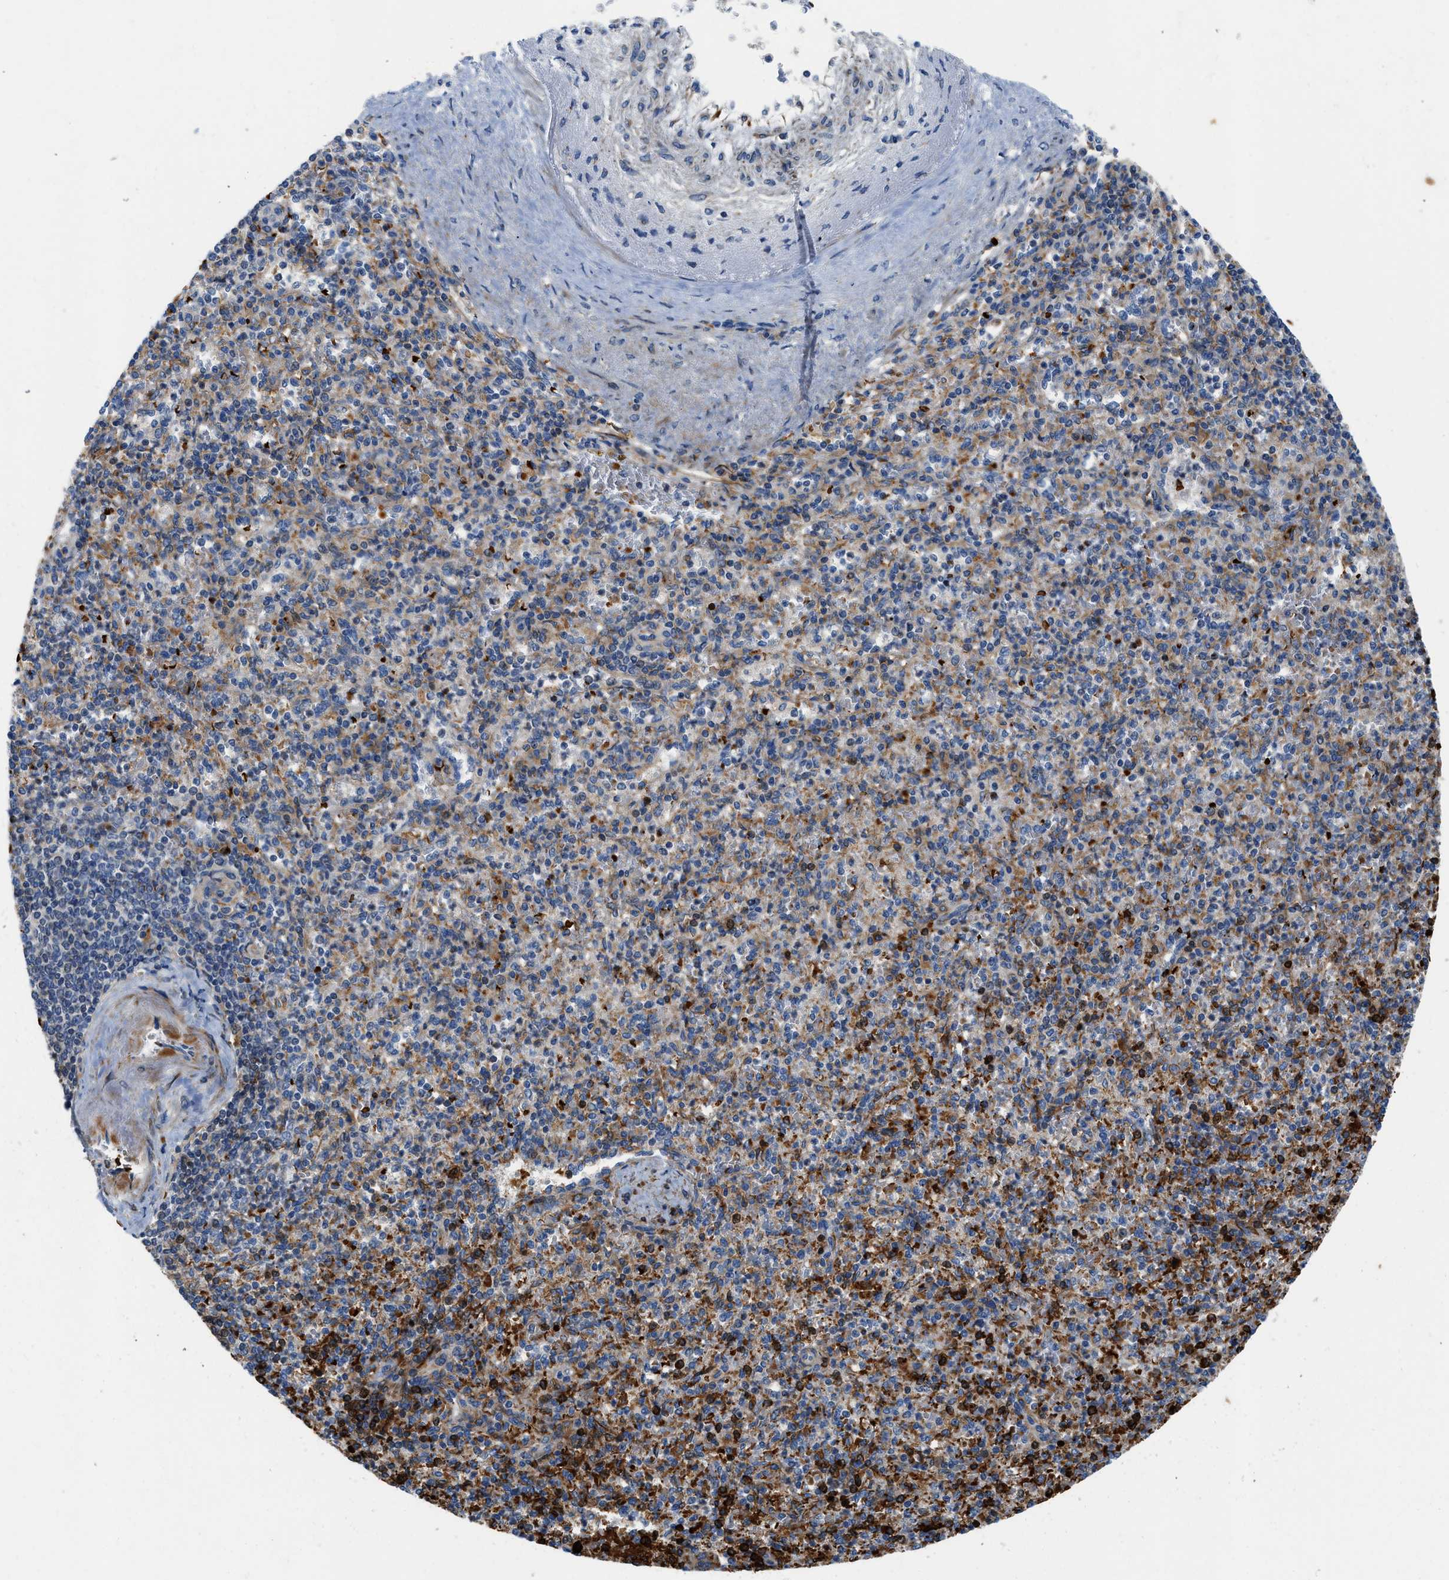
{"staining": {"intensity": "strong", "quantity": "25%-75%", "location": "cytoplasmic/membranous"}, "tissue": "spleen", "cell_type": "Cells in red pulp", "image_type": "normal", "snomed": [{"axis": "morphology", "description": "Normal tissue, NOS"}, {"axis": "topography", "description": "Spleen"}], "caption": "Immunohistochemical staining of benign spleen shows high levels of strong cytoplasmic/membranous positivity in about 25%-75% of cells in red pulp.", "gene": "ZNF831", "patient": {"sex": "female", "age": 74}}